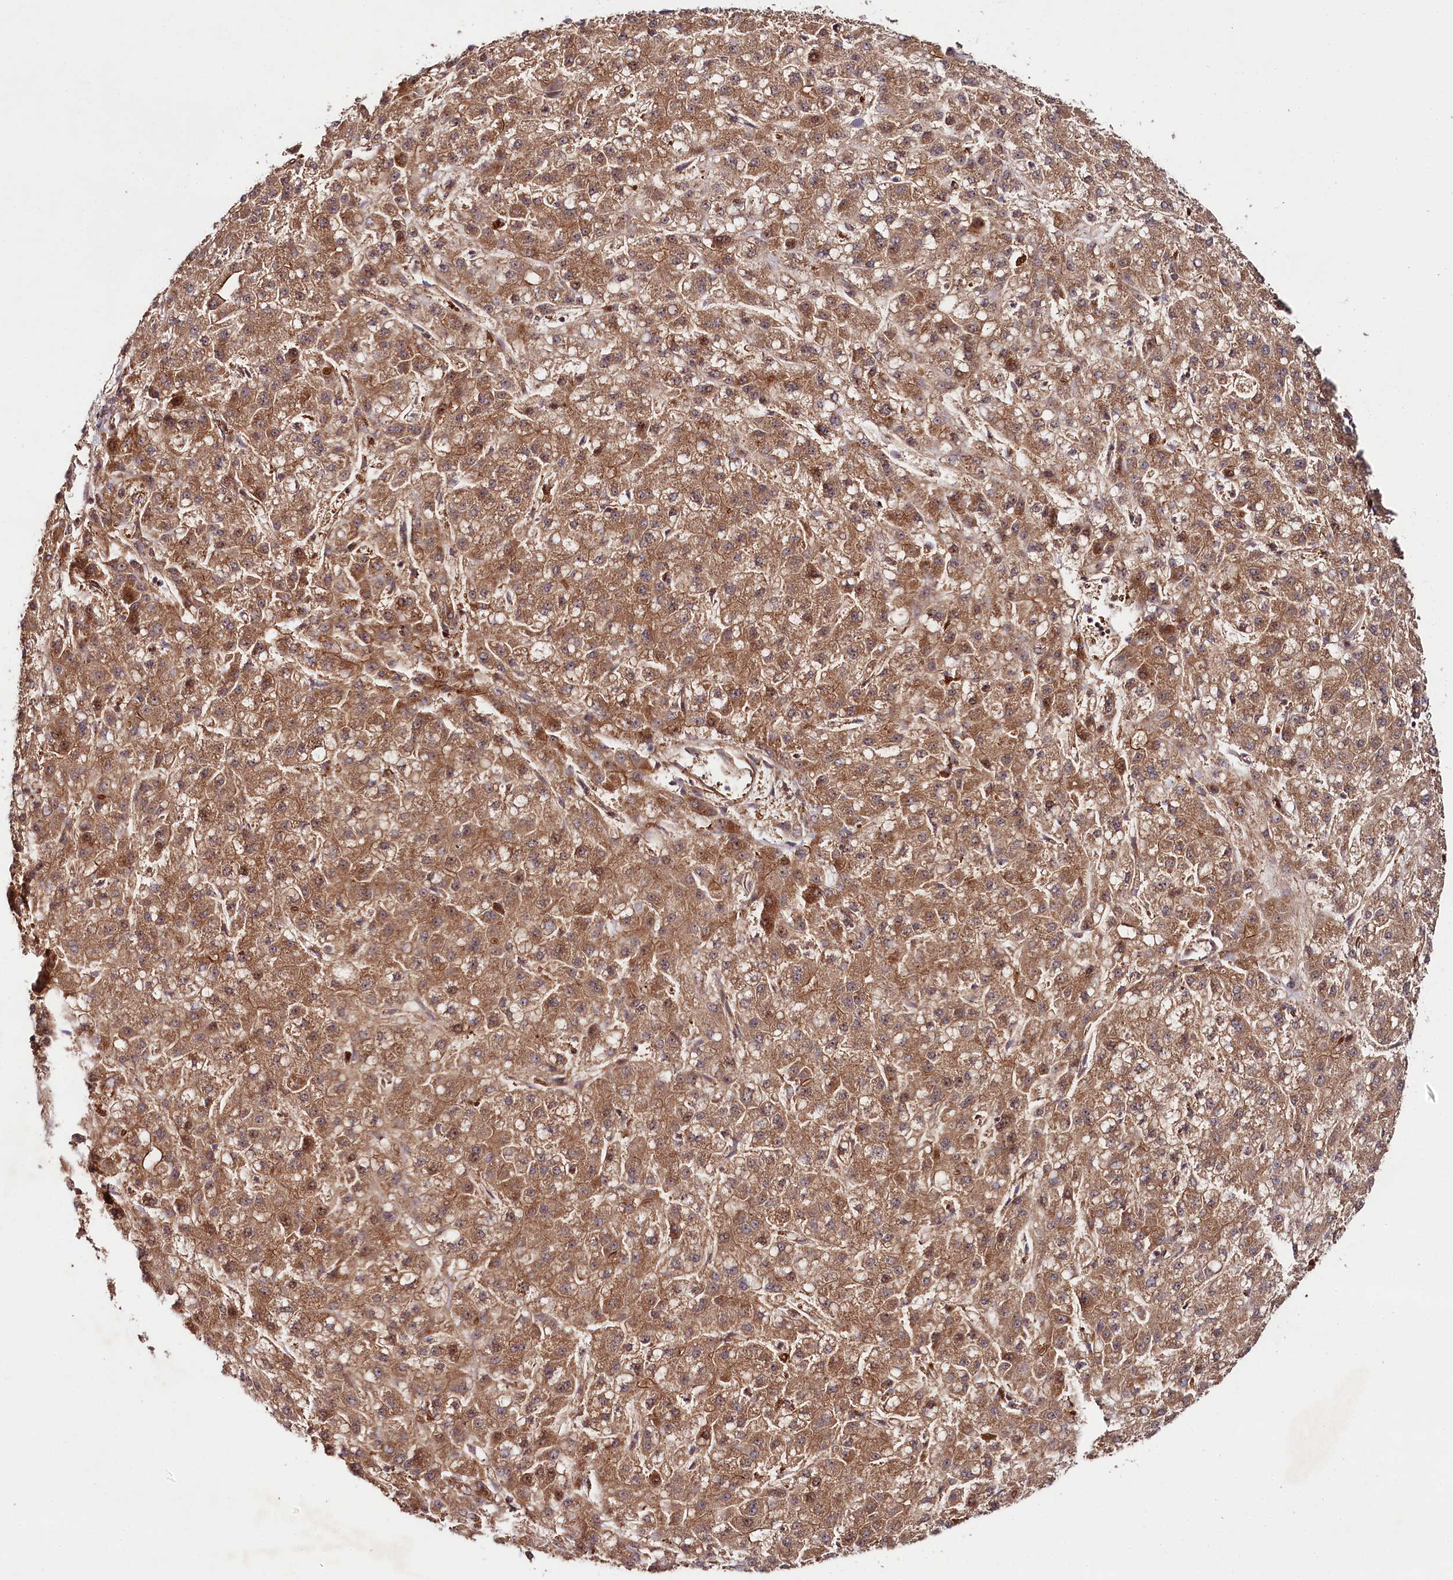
{"staining": {"intensity": "moderate", "quantity": ">75%", "location": "cytoplasmic/membranous"}, "tissue": "liver cancer", "cell_type": "Tumor cells", "image_type": "cancer", "snomed": [{"axis": "morphology", "description": "Carcinoma, Hepatocellular, NOS"}, {"axis": "topography", "description": "Liver"}], "caption": "This image reveals liver cancer stained with IHC to label a protein in brown. The cytoplasmic/membranous of tumor cells show moderate positivity for the protein. Nuclei are counter-stained blue.", "gene": "NEDD1", "patient": {"sex": "male", "age": 67}}